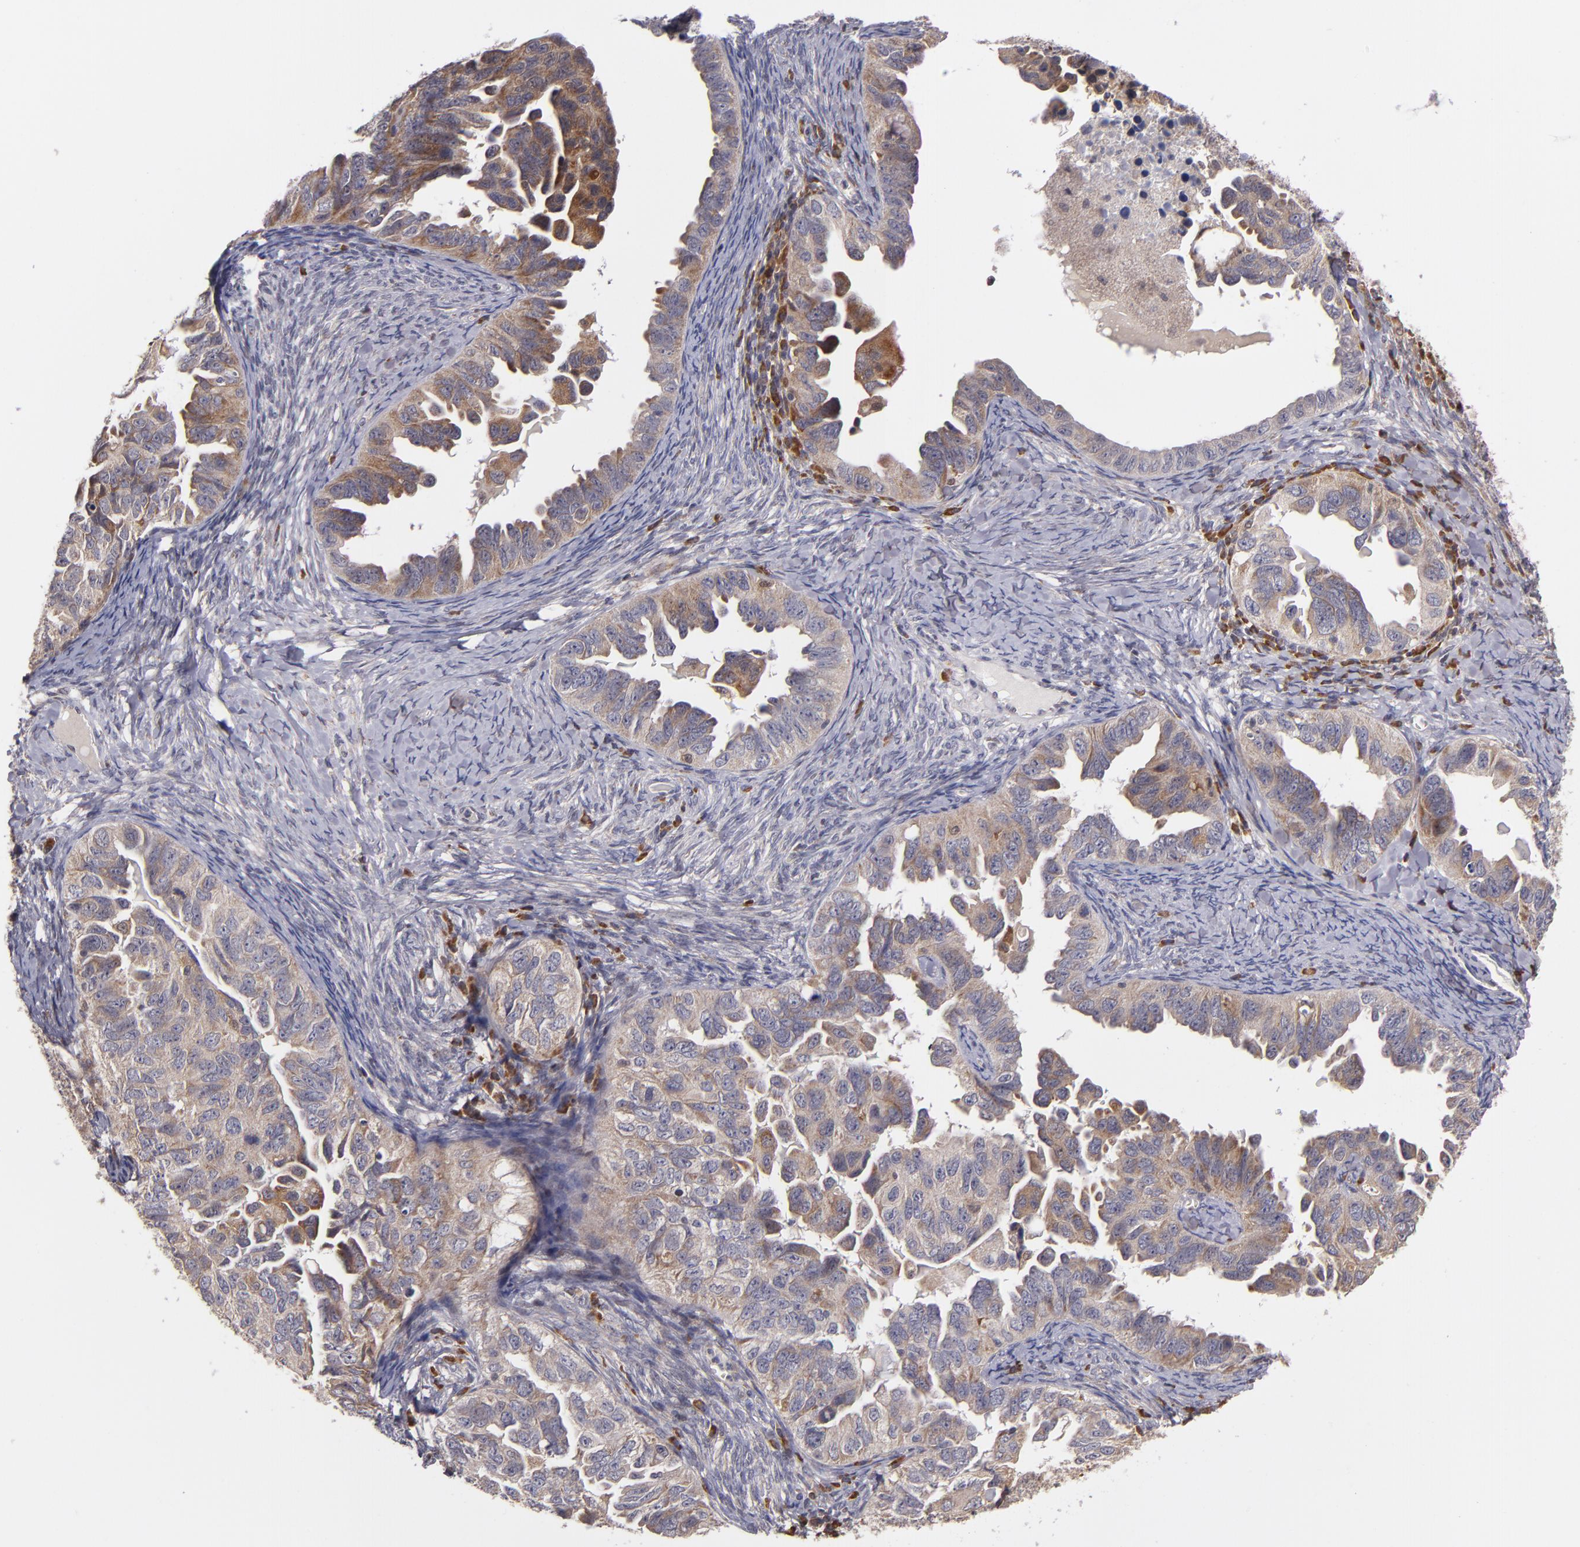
{"staining": {"intensity": "weak", "quantity": ">75%", "location": "cytoplasmic/membranous"}, "tissue": "ovarian cancer", "cell_type": "Tumor cells", "image_type": "cancer", "snomed": [{"axis": "morphology", "description": "Cystadenocarcinoma, serous, NOS"}, {"axis": "topography", "description": "Ovary"}], "caption": "Immunohistochemical staining of ovarian cancer exhibits low levels of weak cytoplasmic/membranous protein positivity in about >75% of tumor cells.", "gene": "CASP1", "patient": {"sex": "female", "age": 82}}